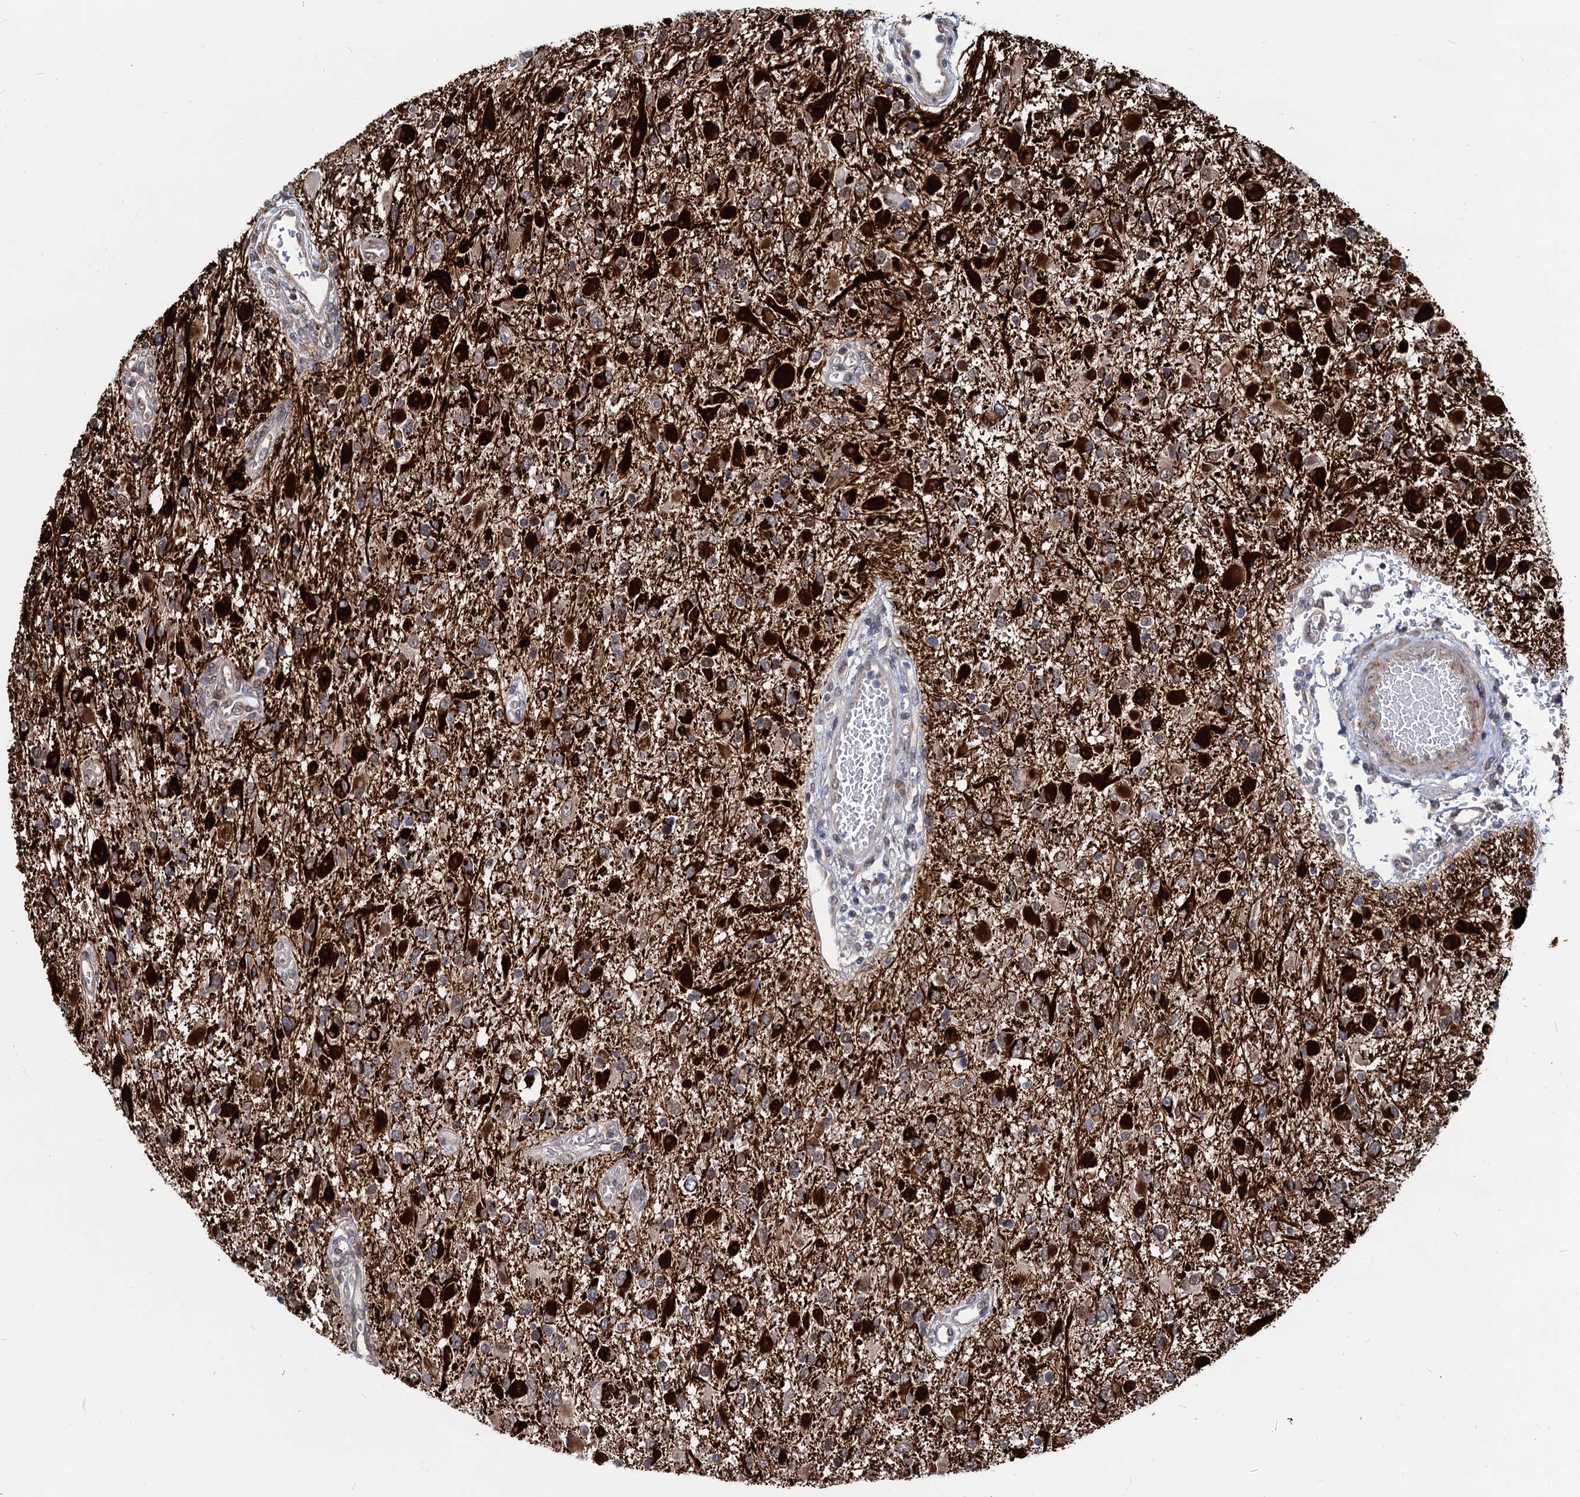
{"staining": {"intensity": "strong", "quantity": ">75%", "location": "cytoplasmic/membranous,nuclear"}, "tissue": "glioma", "cell_type": "Tumor cells", "image_type": "cancer", "snomed": [{"axis": "morphology", "description": "Glioma, malignant, High grade"}, {"axis": "topography", "description": "Brain"}], "caption": "The photomicrograph demonstrates staining of glioma, revealing strong cytoplasmic/membranous and nuclear protein staining (brown color) within tumor cells. The protein of interest is shown in brown color, while the nuclei are stained blue.", "gene": "PSMD4", "patient": {"sex": "male", "age": 53}}